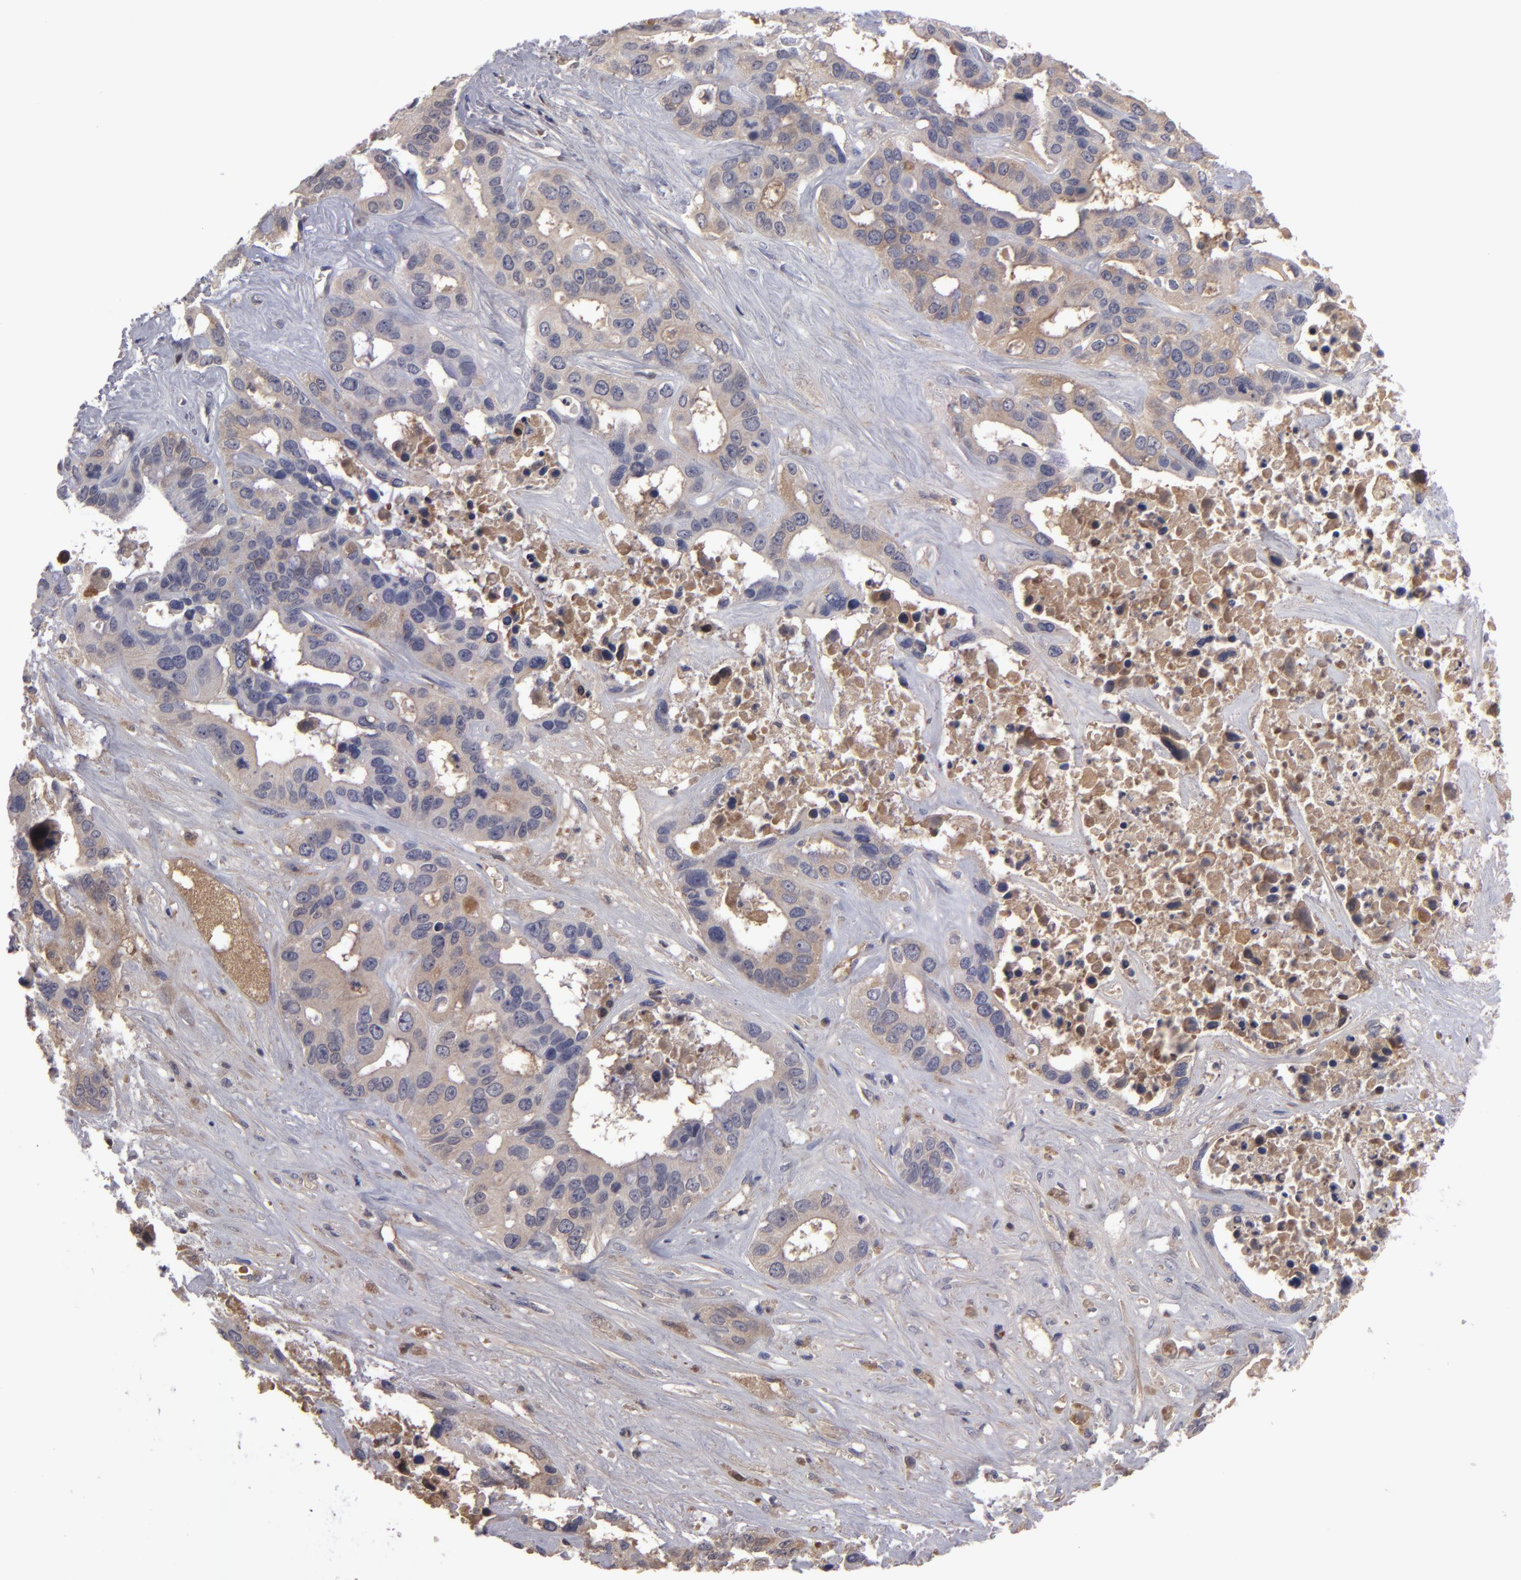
{"staining": {"intensity": "weak", "quantity": "25%-75%", "location": "cytoplasmic/membranous"}, "tissue": "liver cancer", "cell_type": "Tumor cells", "image_type": "cancer", "snomed": [{"axis": "morphology", "description": "Cholangiocarcinoma"}, {"axis": "topography", "description": "Liver"}], "caption": "High-magnification brightfield microscopy of cholangiocarcinoma (liver) stained with DAB (brown) and counterstained with hematoxylin (blue). tumor cells exhibit weak cytoplasmic/membranous expression is seen in about25%-75% of cells.", "gene": "ITIH4", "patient": {"sex": "female", "age": 65}}